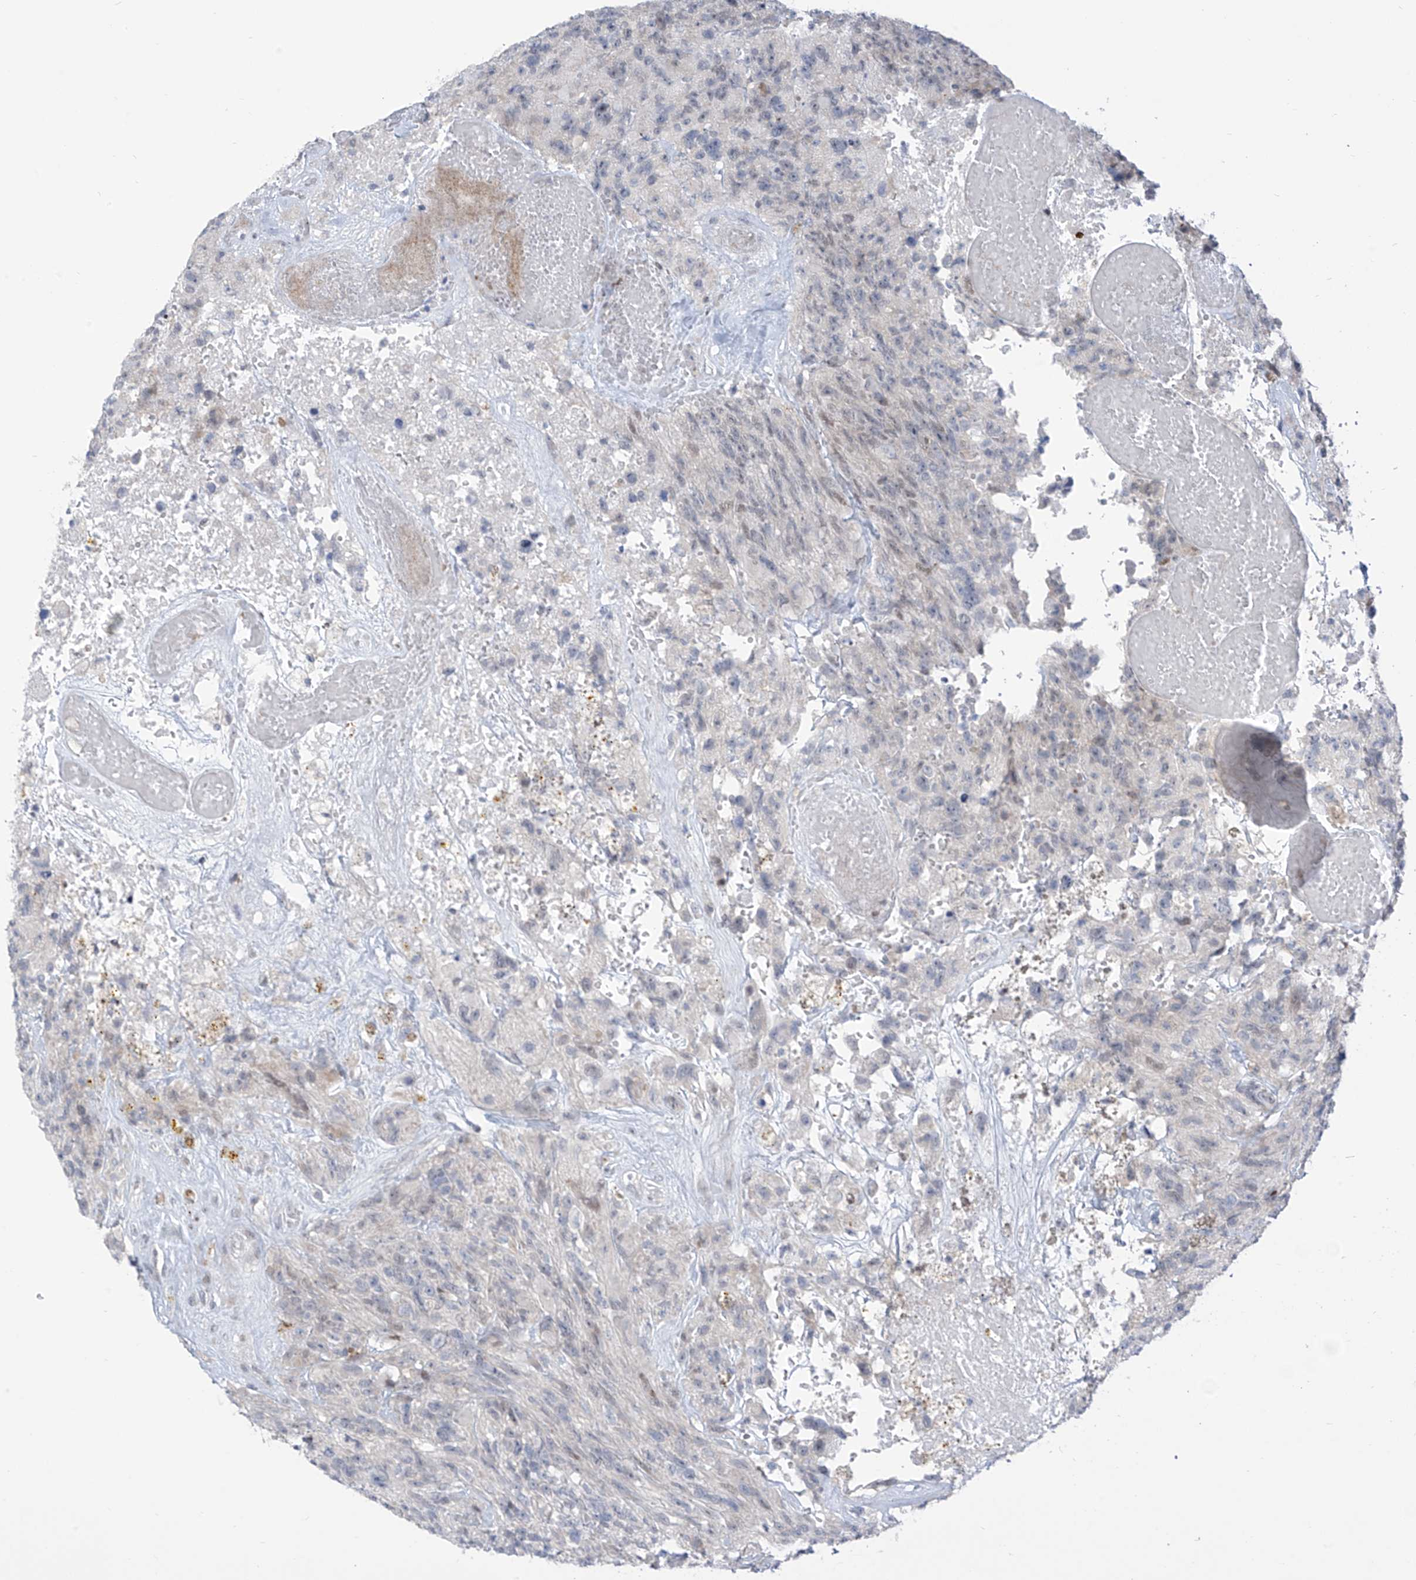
{"staining": {"intensity": "negative", "quantity": "none", "location": "none"}, "tissue": "glioma", "cell_type": "Tumor cells", "image_type": "cancer", "snomed": [{"axis": "morphology", "description": "Glioma, malignant, High grade"}, {"axis": "topography", "description": "Brain"}], "caption": "Immunohistochemistry (IHC) photomicrograph of neoplastic tissue: human malignant glioma (high-grade) stained with DAB exhibits no significant protein staining in tumor cells.", "gene": "LIN9", "patient": {"sex": "male", "age": 69}}